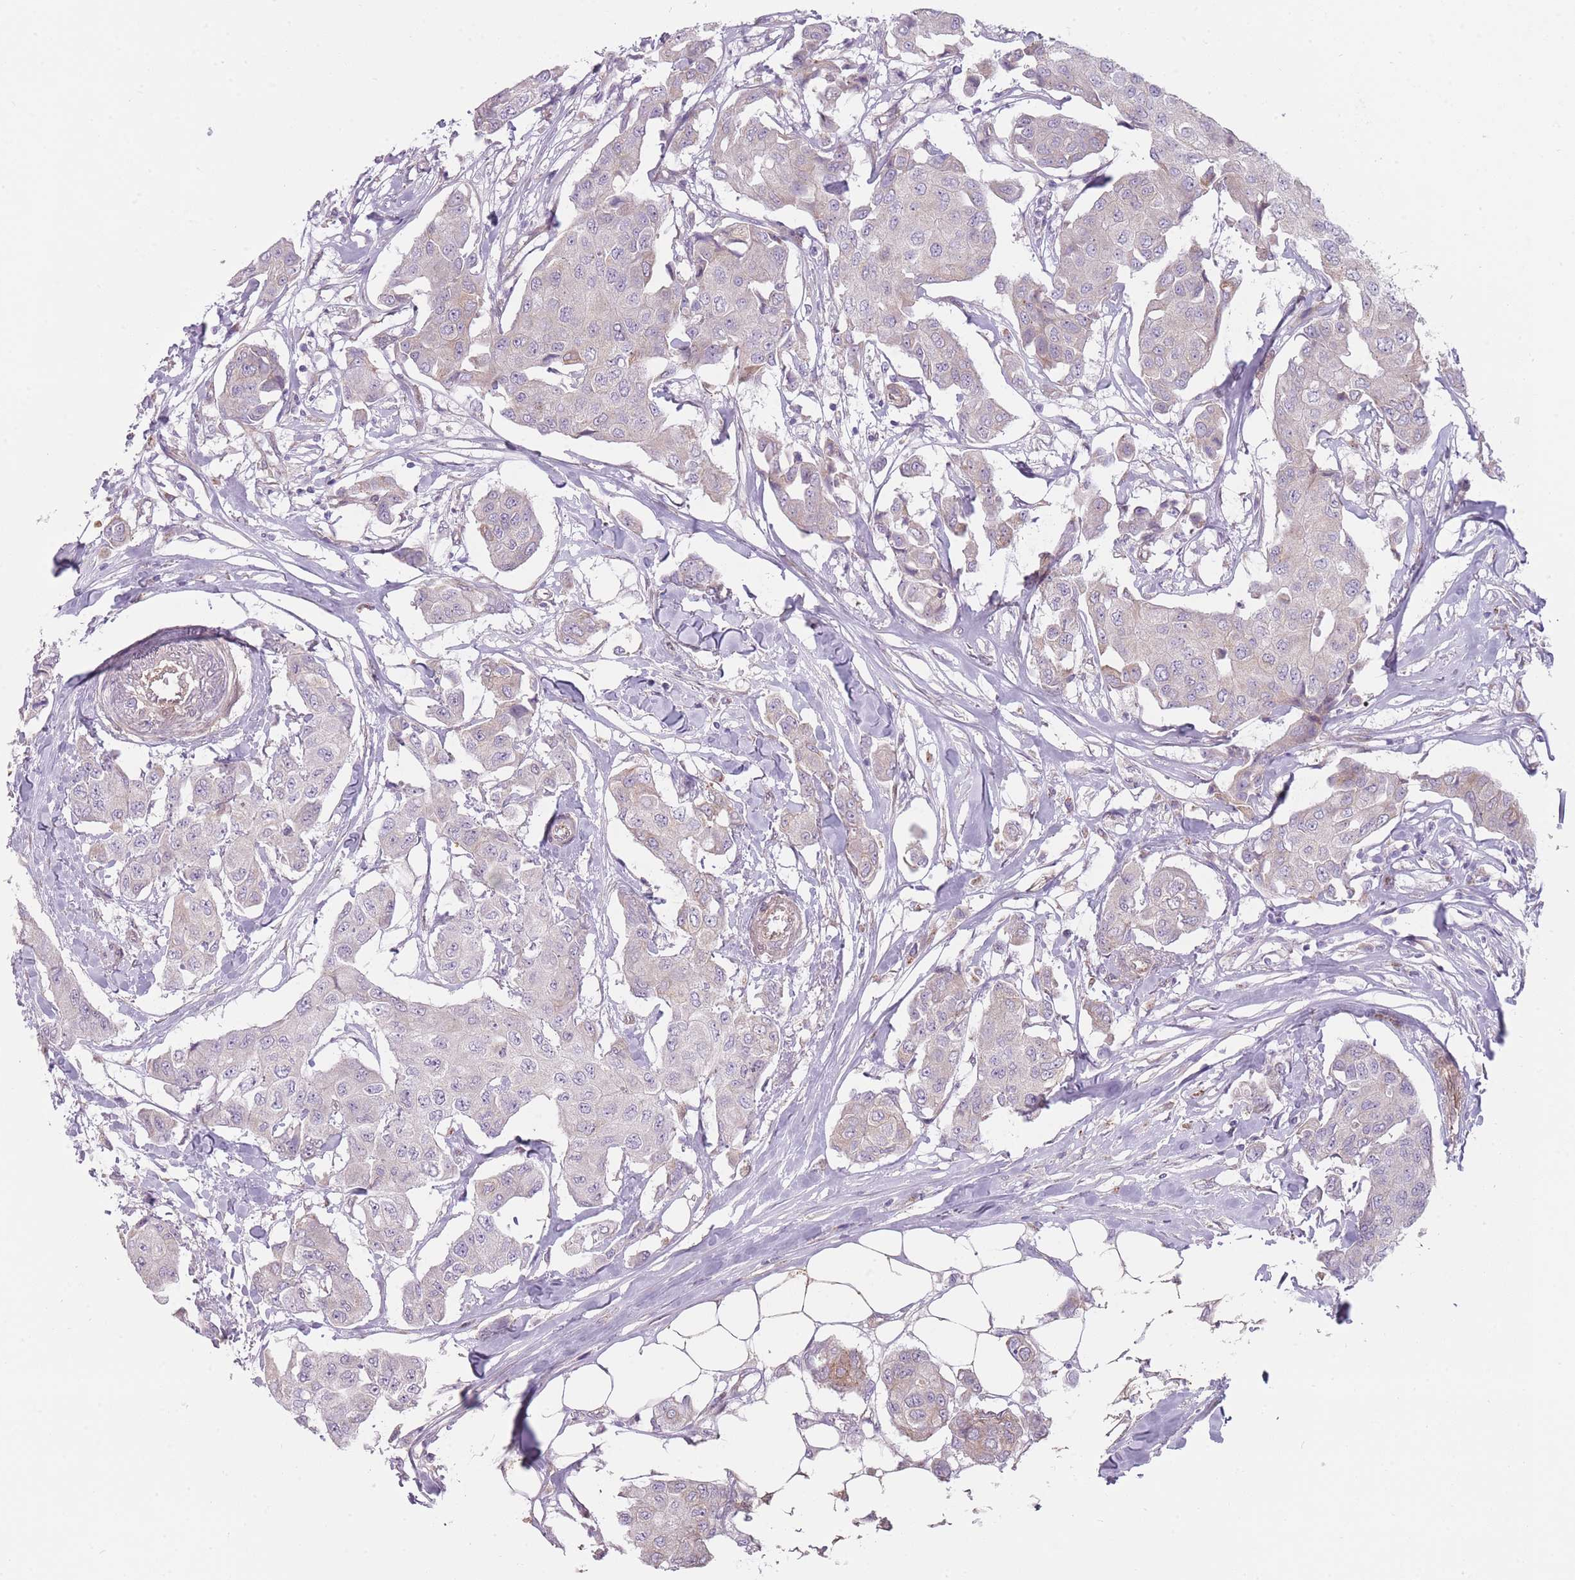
{"staining": {"intensity": "negative", "quantity": "none", "location": "none"}, "tissue": "breast cancer", "cell_type": "Tumor cells", "image_type": "cancer", "snomed": [{"axis": "morphology", "description": "Duct carcinoma"}, {"axis": "topography", "description": "Breast"}, {"axis": "topography", "description": "Lymph node"}], "caption": "This micrograph is of breast cancer (infiltrating ductal carcinoma) stained with immunohistochemistry to label a protein in brown with the nuclei are counter-stained blue. There is no expression in tumor cells. (Brightfield microscopy of DAB IHC at high magnification).", "gene": "PGRMC2", "patient": {"sex": "female", "age": 80}}